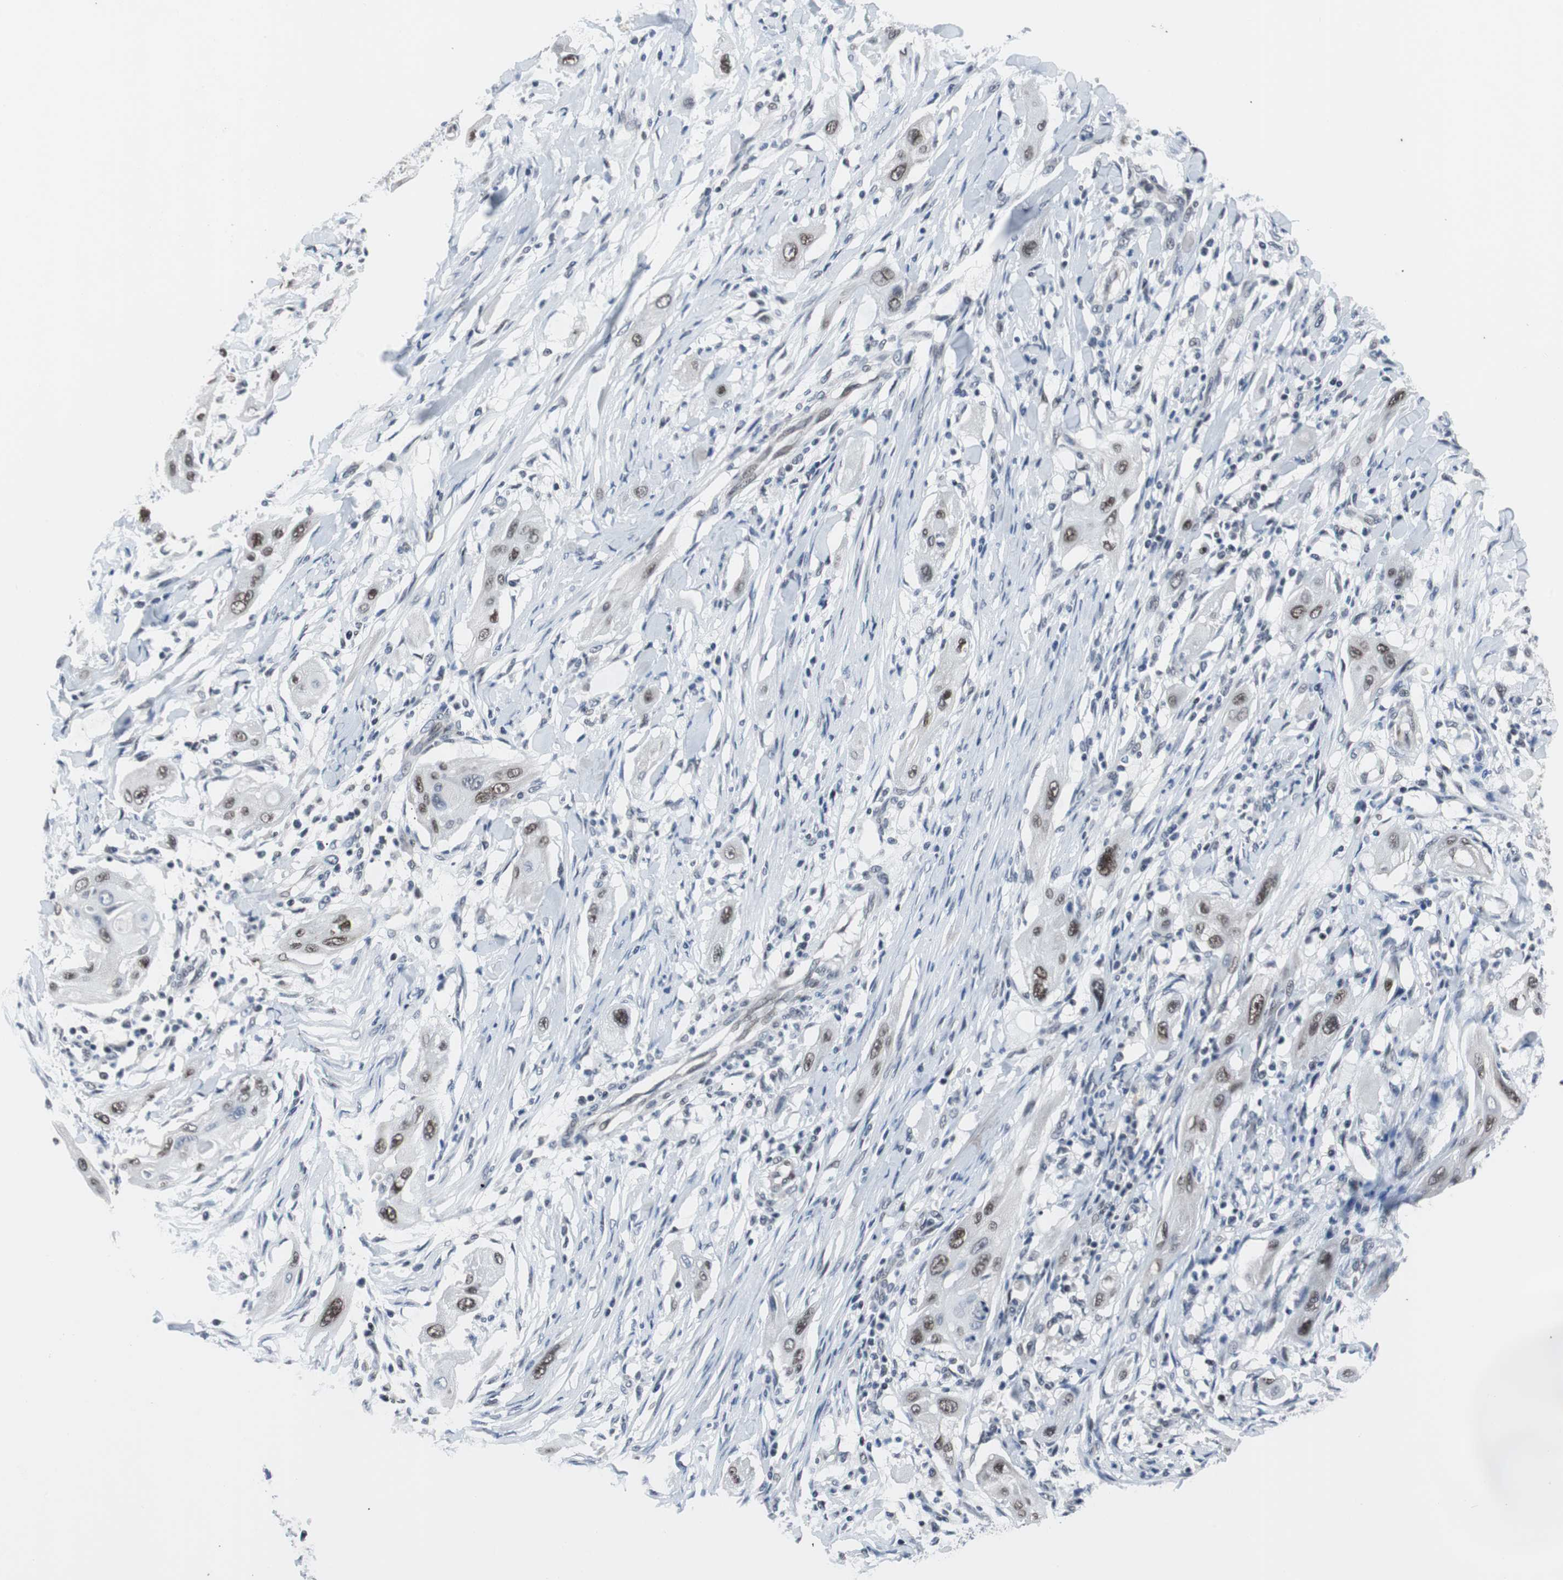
{"staining": {"intensity": "moderate", "quantity": "25%-75%", "location": "nuclear"}, "tissue": "lung cancer", "cell_type": "Tumor cells", "image_type": "cancer", "snomed": [{"axis": "morphology", "description": "Squamous cell carcinoma, NOS"}, {"axis": "topography", "description": "Lung"}], "caption": "Squamous cell carcinoma (lung) stained with a brown dye demonstrates moderate nuclear positive expression in approximately 25%-75% of tumor cells.", "gene": "TP63", "patient": {"sex": "female", "age": 47}}